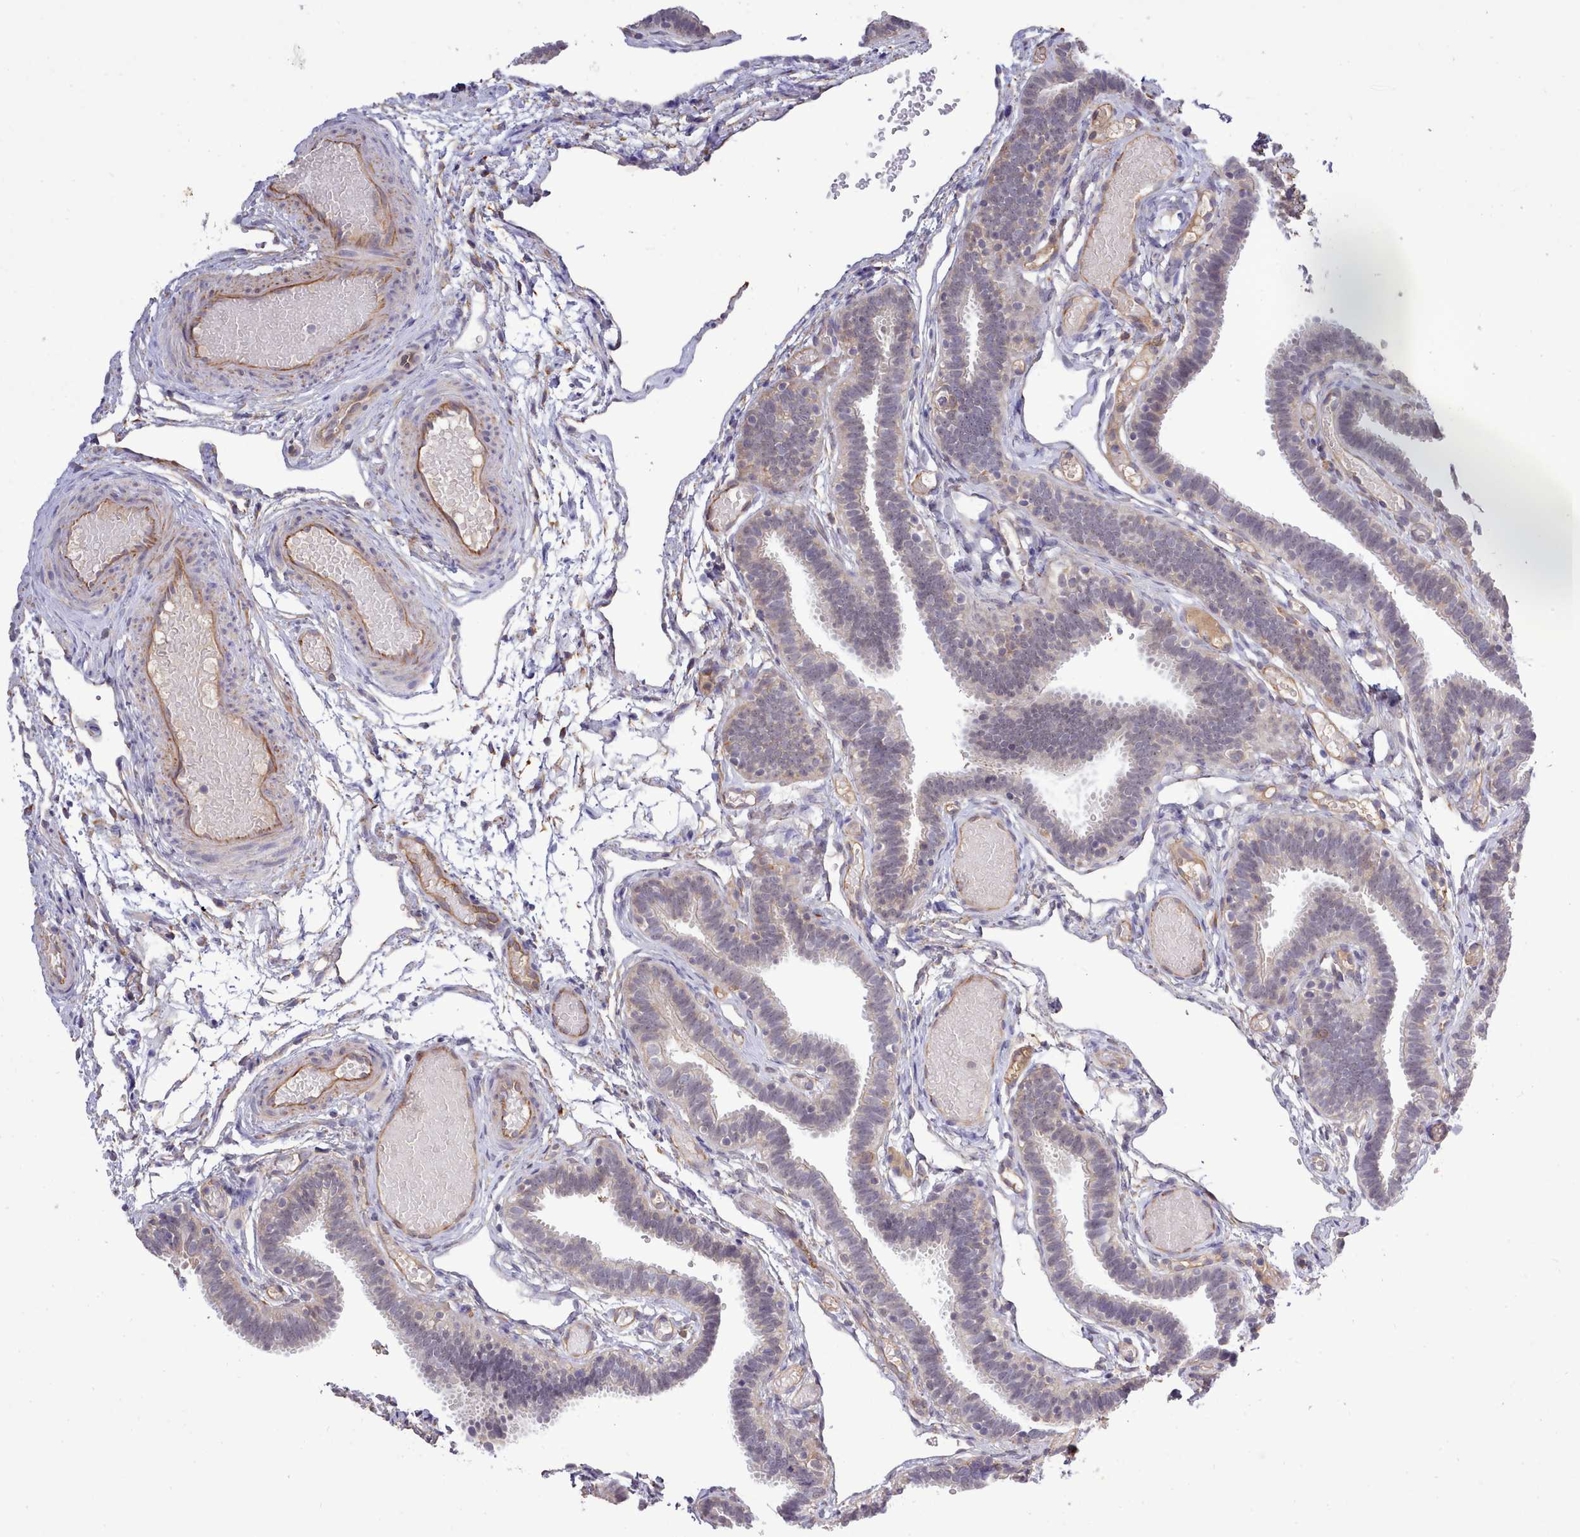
{"staining": {"intensity": "moderate", "quantity": "<25%", "location": "cytoplasmic/membranous,nuclear"}, "tissue": "fallopian tube", "cell_type": "Glandular cells", "image_type": "normal", "snomed": [{"axis": "morphology", "description": "Normal tissue, NOS"}, {"axis": "topography", "description": "Fallopian tube"}], "caption": "Moderate cytoplasmic/membranous,nuclear positivity for a protein is present in approximately <25% of glandular cells of unremarkable fallopian tube using immunohistochemistry.", "gene": "ZC3H13", "patient": {"sex": "female", "age": 37}}